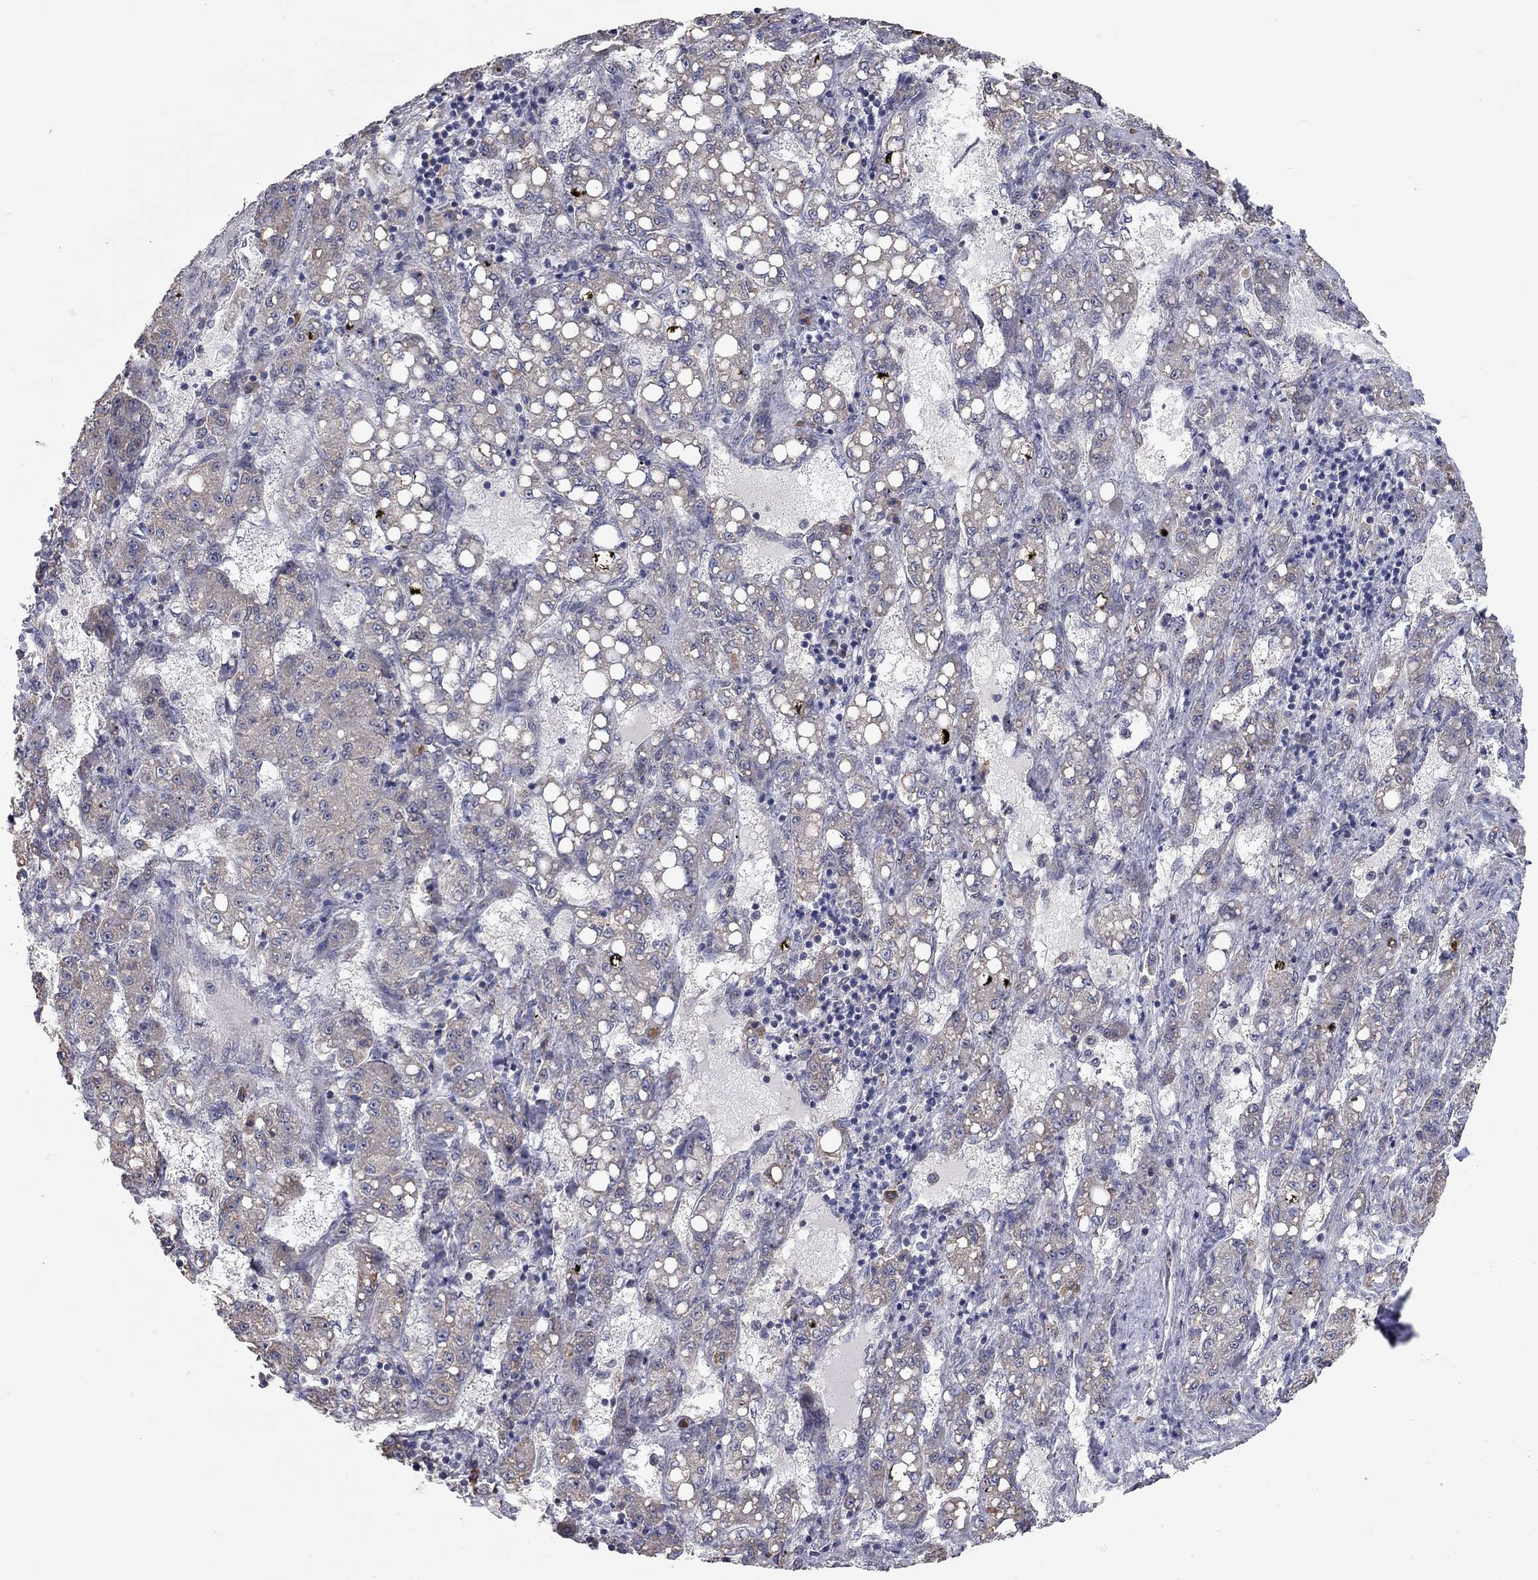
{"staining": {"intensity": "weak", "quantity": "25%-75%", "location": "cytoplasmic/membranous"}, "tissue": "liver cancer", "cell_type": "Tumor cells", "image_type": "cancer", "snomed": [{"axis": "morphology", "description": "Carcinoma, Hepatocellular, NOS"}, {"axis": "topography", "description": "Liver"}], "caption": "The micrograph exhibits a brown stain indicating the presence of a protein in the cytoplasmic/membranous of tumor cells in liver hepatocellular carcinoma.", "gene": "XAGE2", "patient": {"sex": "female", "age": 65}}